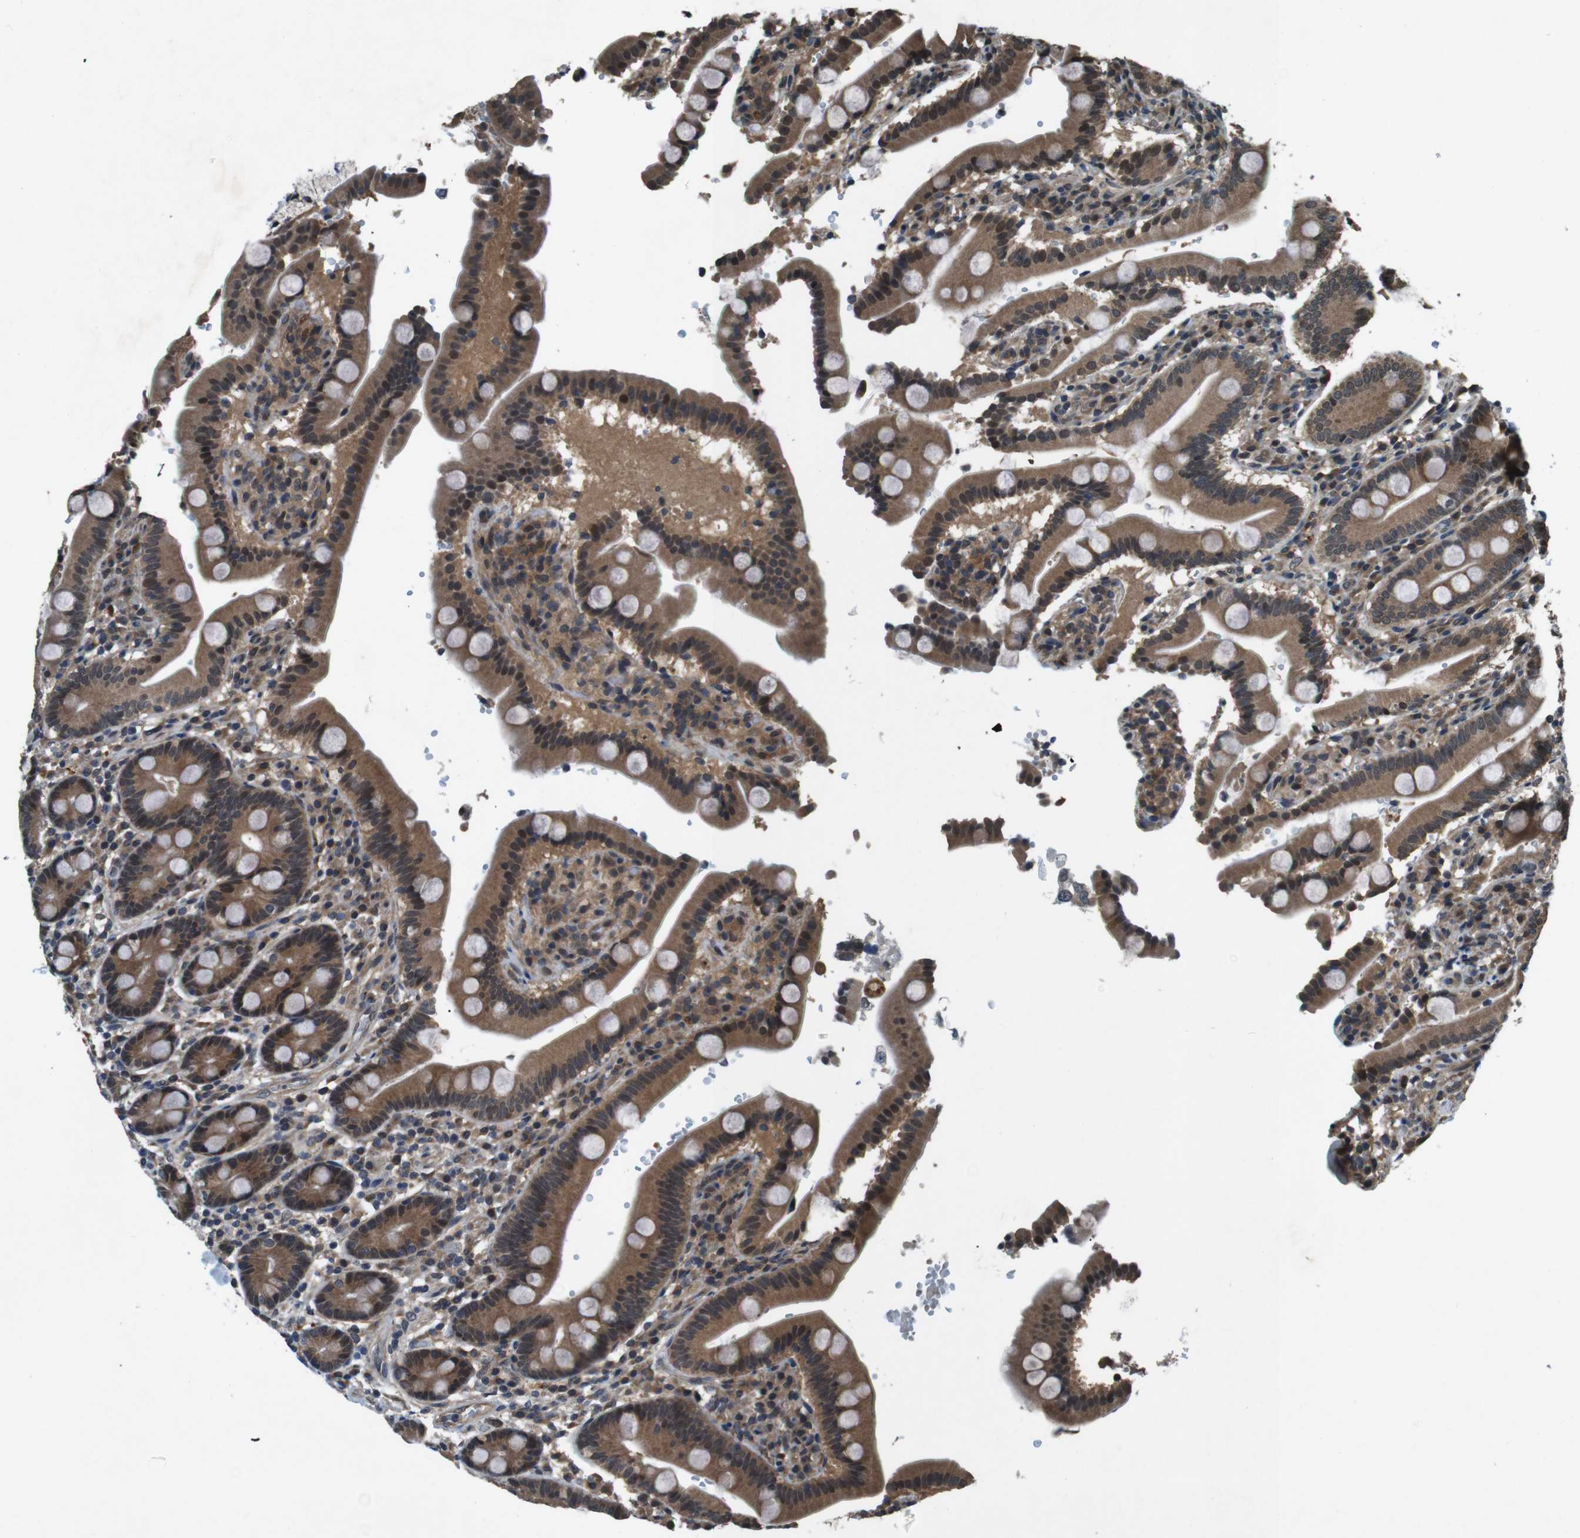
{"staining": {"intensity": "moderate", "quantity": ">75%", "location": "cytoplasmic/membranous,nuclear"}, "tissue": "duodenum", "cell_type": "Glandular cells", "image_type": "normal", "snomed": [{"axis": "morphology", "description": "Normal tissue, NOS"}, {"axis": "topography", "description": "Small intestine, NOS"}], "caption": "High-power microscopy captured an immunohistochemistry (IHC) image of unremarkable duodenum, revealing moderate cytoplasmic/membranous,nuclear expression in about >75% of glandular cells. (IHC, brightfield microscopy, high magnification).", "gene": "SOCS1", "patient": {"sex": "female", "age": 71}}